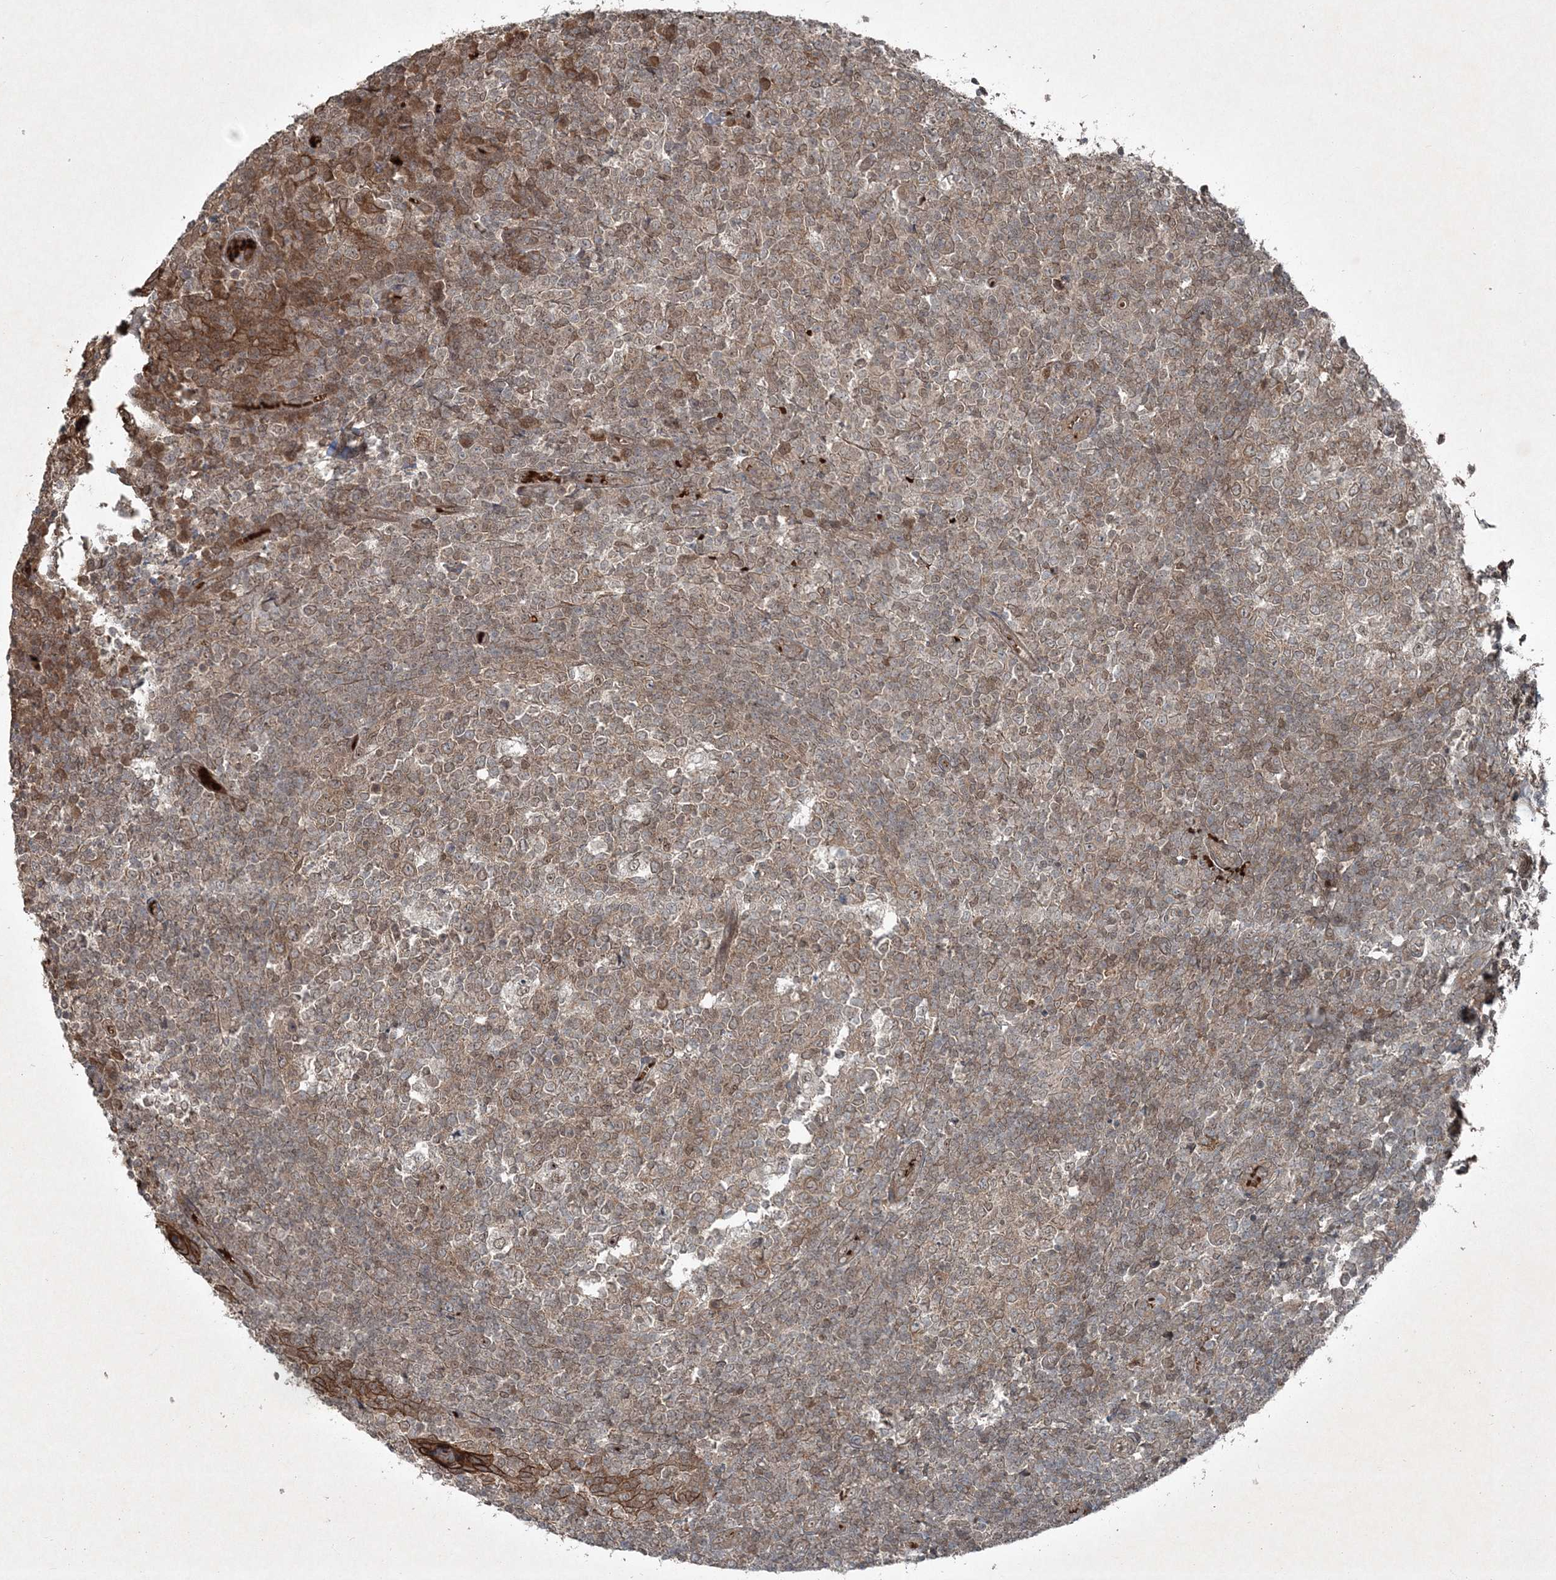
{"staining": {"intensity": "moderate", "quantity": ">75%", "location": "cytoplasmic/membranous"}, "tissue": "tonsil", "cell_type": "Germinal center cells", "image_type": "normal", "snomed": [{"axis": "morphology", "description": "Normal tissue, NOS"}, {"axis": "topography", "description": "Tonsil"}], "caption": "This image reveals unremarkable tonsil stained with immunohistochemistry to label a protein in brown. The cytoplasmic/membranous of germinal center cells show moderate positivity for the protein. Nuclei are counter-stained blue.", "gene": "FBXL17", "patient": {"sex": "female", "age": 19}}